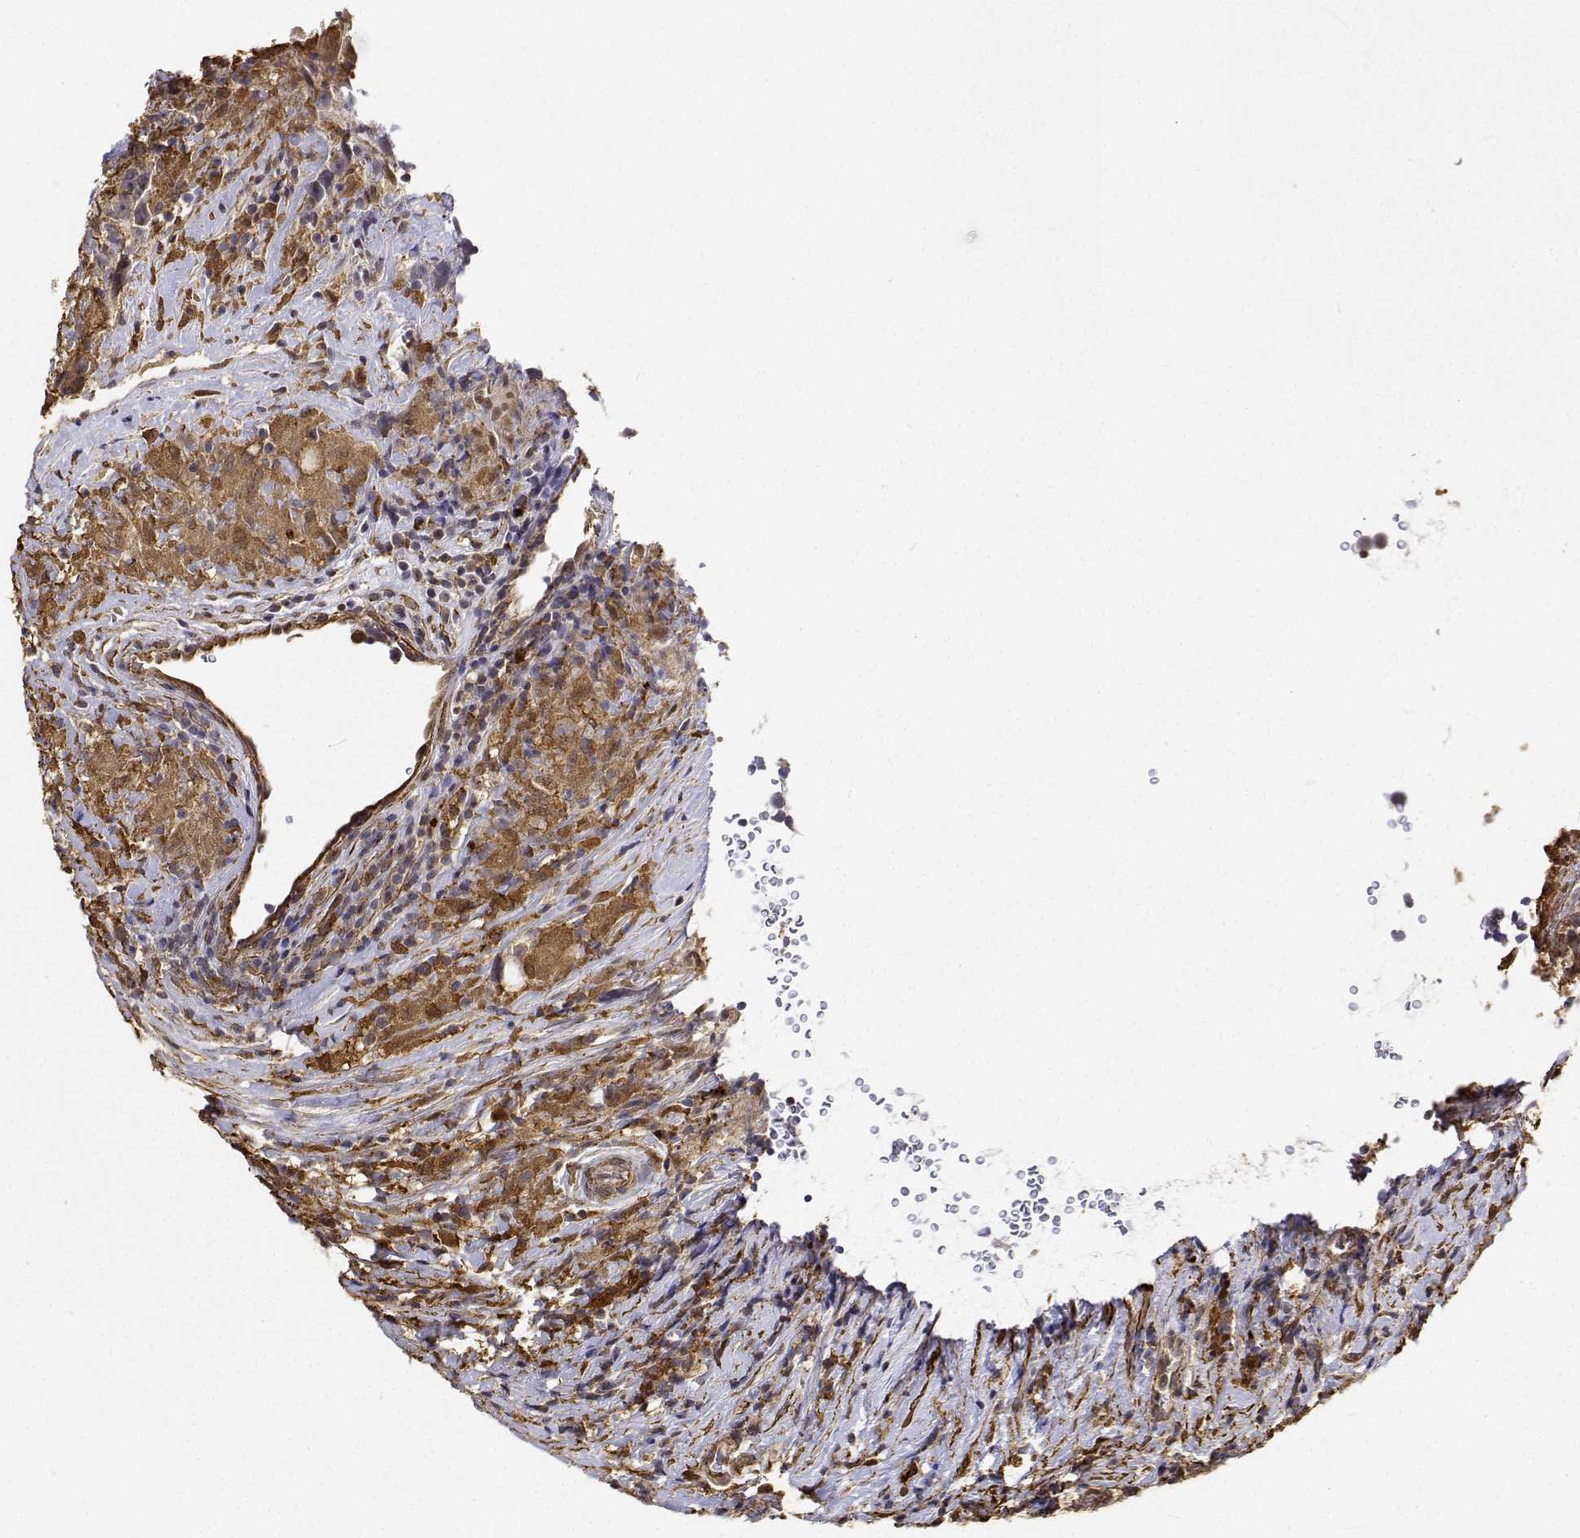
{"staining": {"intensity": "negative", "quantity": "none", "location": "none"}, "tissue": "testis cancer", "cell_type": "Tumor cells", "image_type": "cancer", "snomed": [{"axis": "morphology", "description": "Seminoma, NOS"}, {"axis": "topography", "description": "Testis"}], "caption": "This is an immunohistochemistry (IHC) micrograph of human testis seminoma. There is no expression in tumor cells.", "gene": "PCID2", "patient": {"sex": "male", "age": 46}}